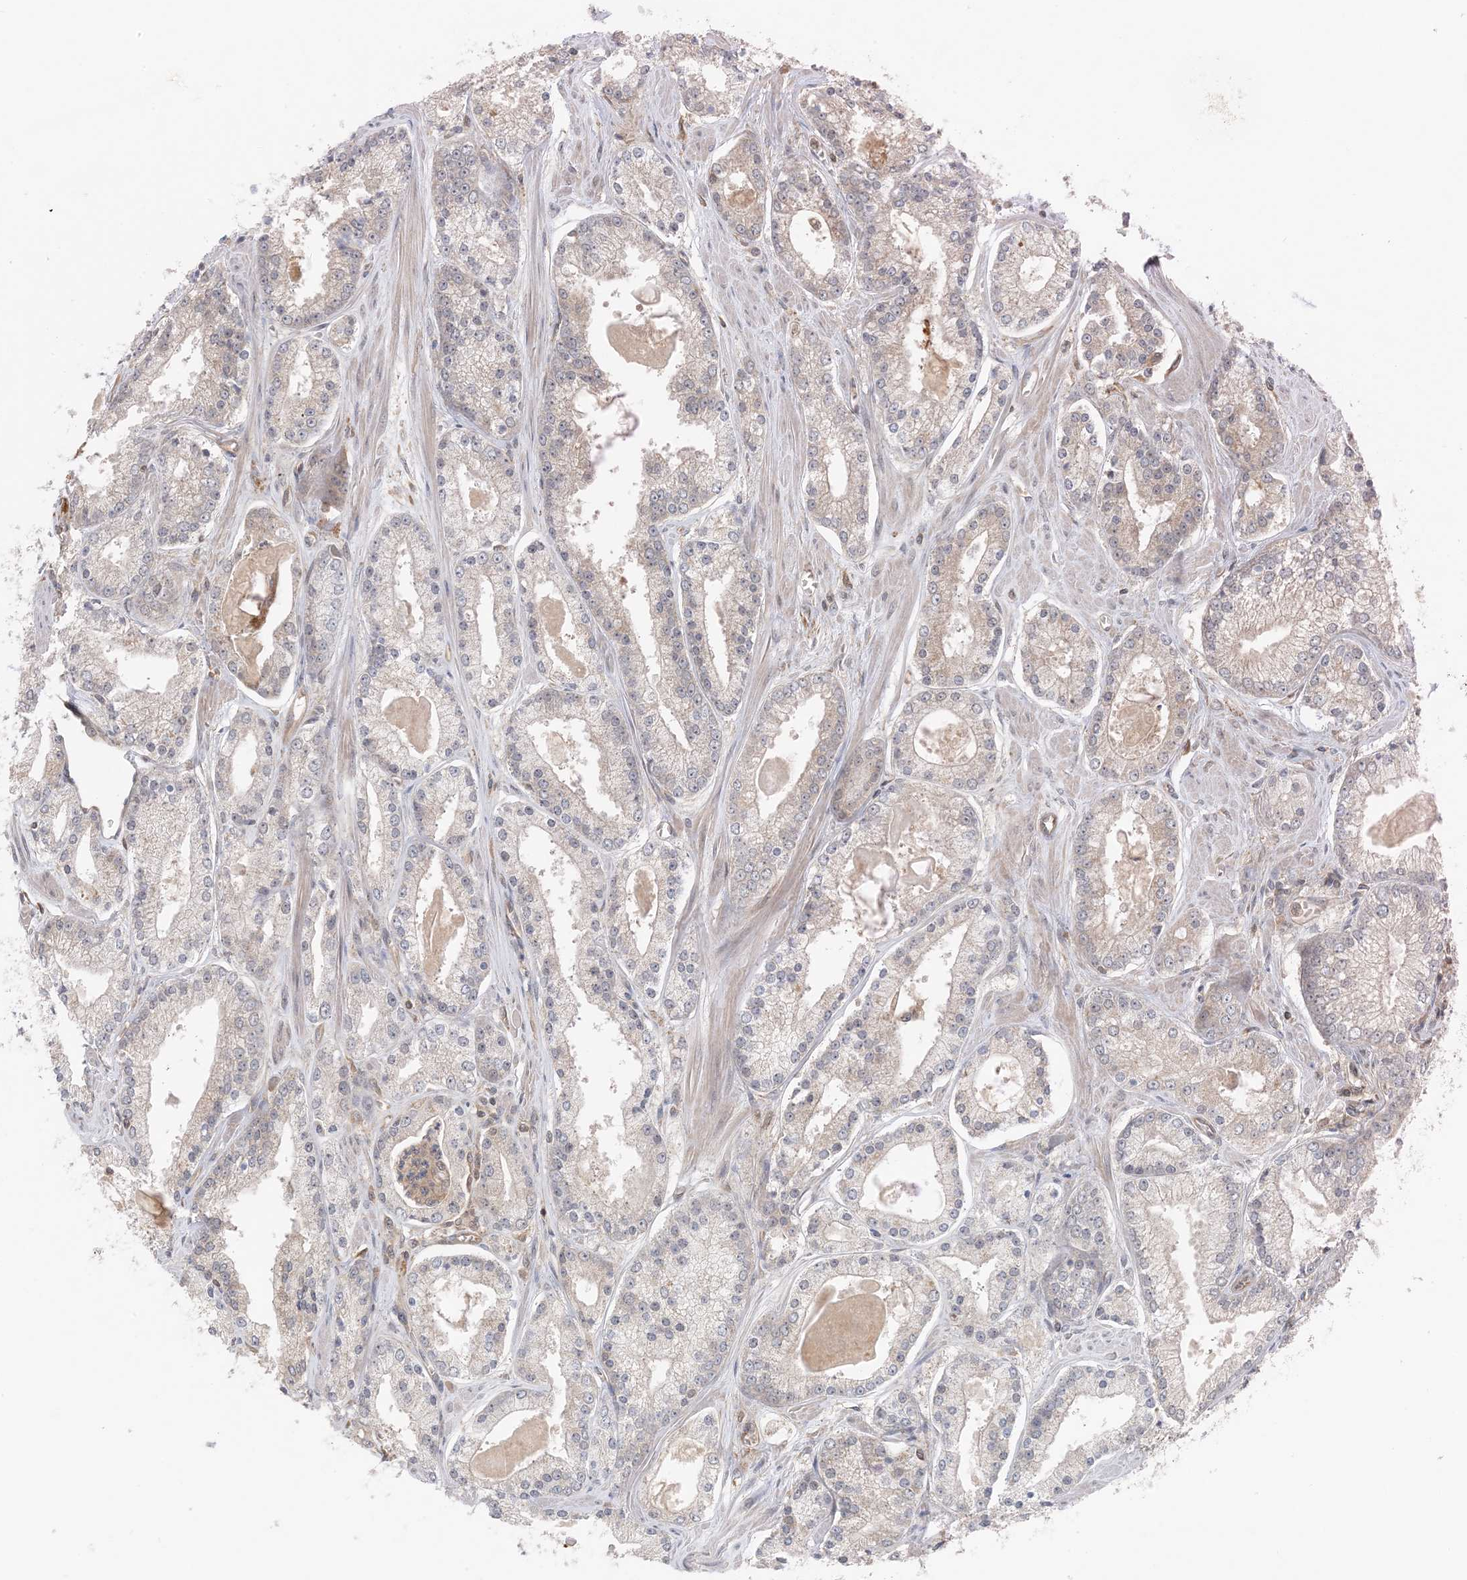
{"staining": {"intensity": "weak", "quantity": "<25%", "location": "cytoplasmic/membranous"}, "tissue": "prostate cancer", "cell_type": "Tumor cells", "image_type": "cancer", "snomed": [{"axis": "morphology", "description": "Adenocarcinoma, Low grade"}, {"axis": "topography", "description": "Prostate"}], "caption": "Human prostate cancer stained for a protein using IHC shows no expression in tumor cells.", "gene": "OBI1", "patient": {"sex": "male", "age": 54}}